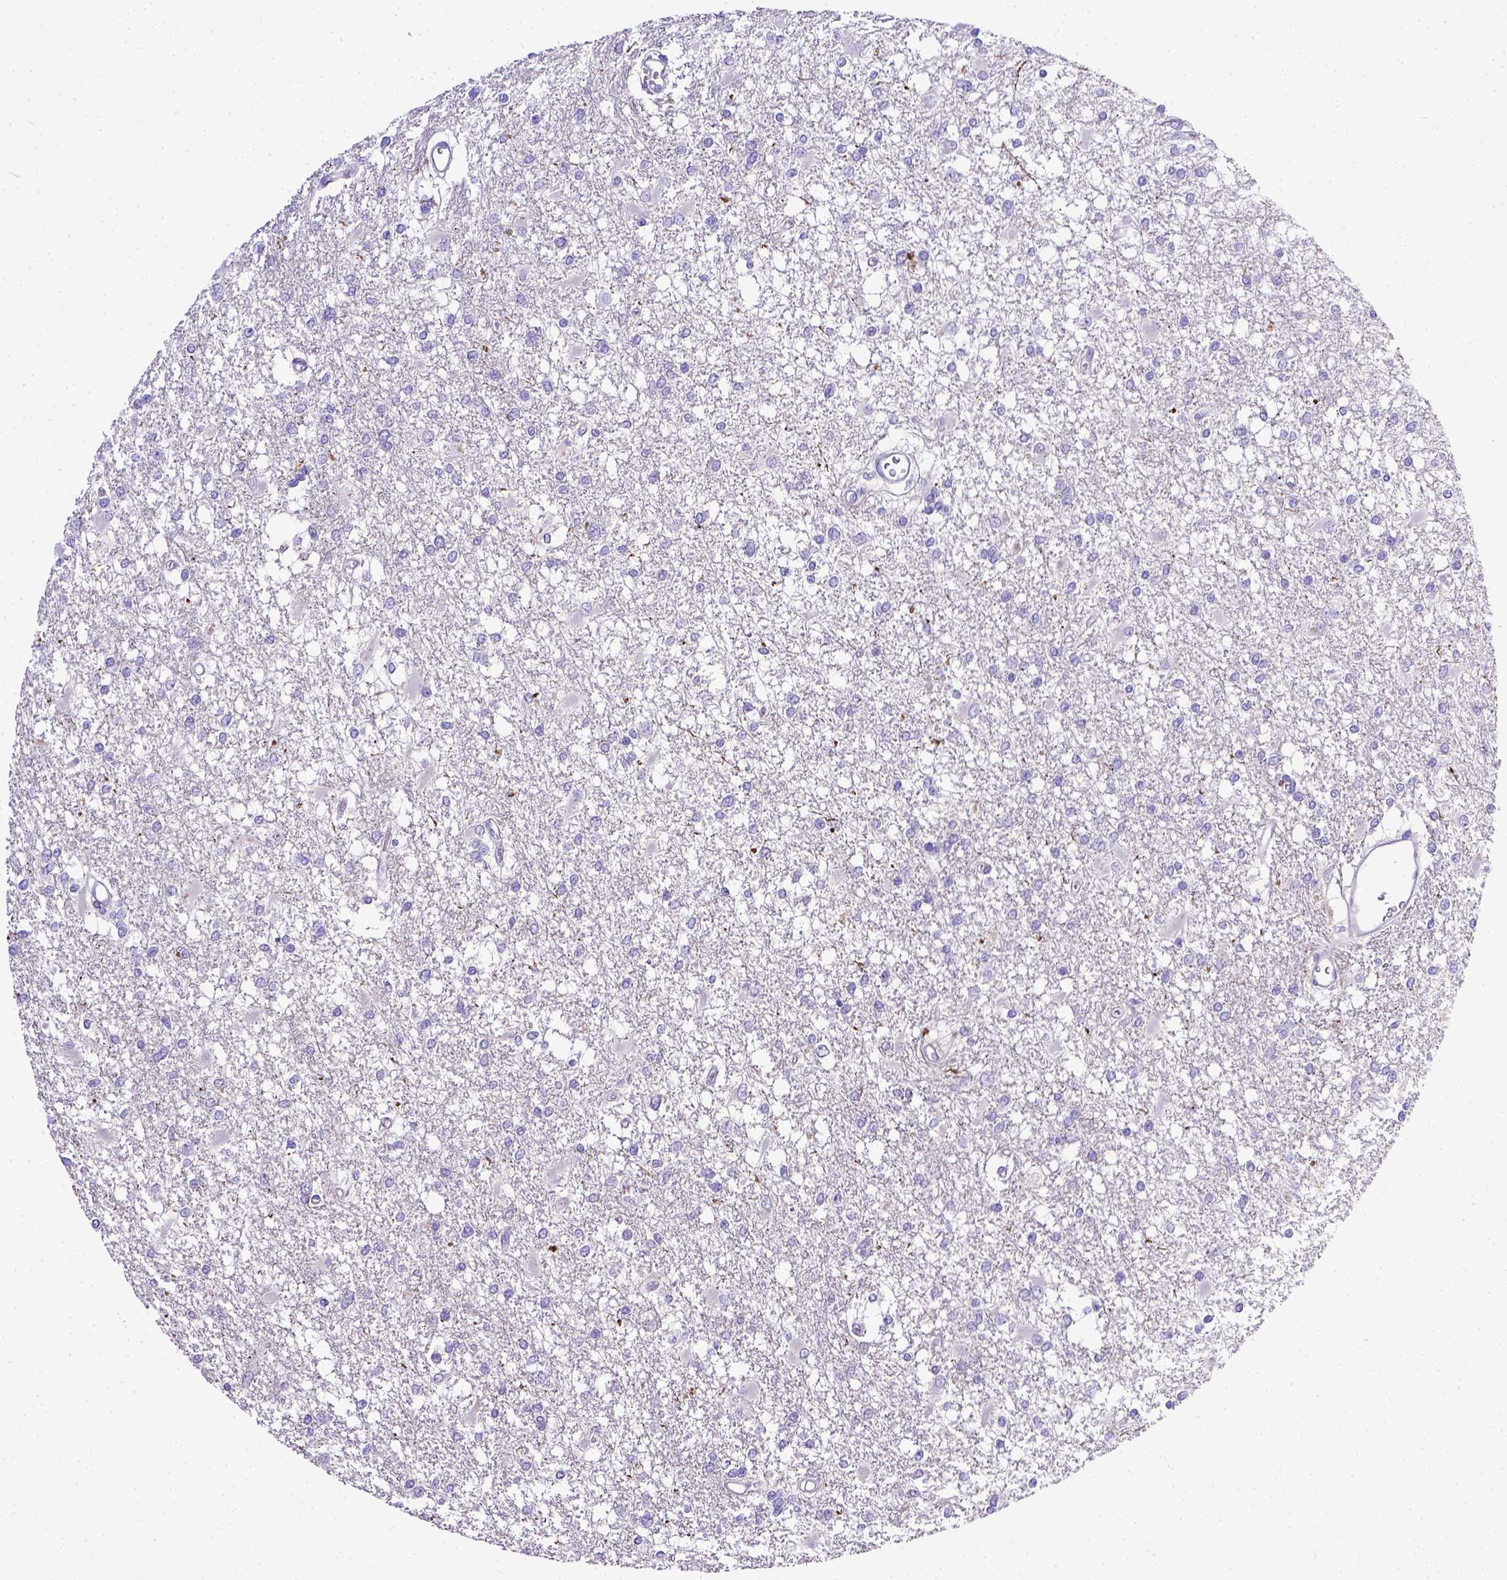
{"staining": {"intensity": "negative", "quantity": "none", "location": "none"}, "tissue": "glioma", "cell_type": "Tumor cells", "image_type": "cancer", "snomed": [{"axis": "morphology", "description": "Glioma, malignant, High grade"}, {"axis": "topography", "description": "Cerebral cortex"}], "caption": "An image of human malignant high-grade glioma is negative for staining in tumor cells.", "gene": "BTN1A1", "patient": {"sex": "male", "age": 79}}